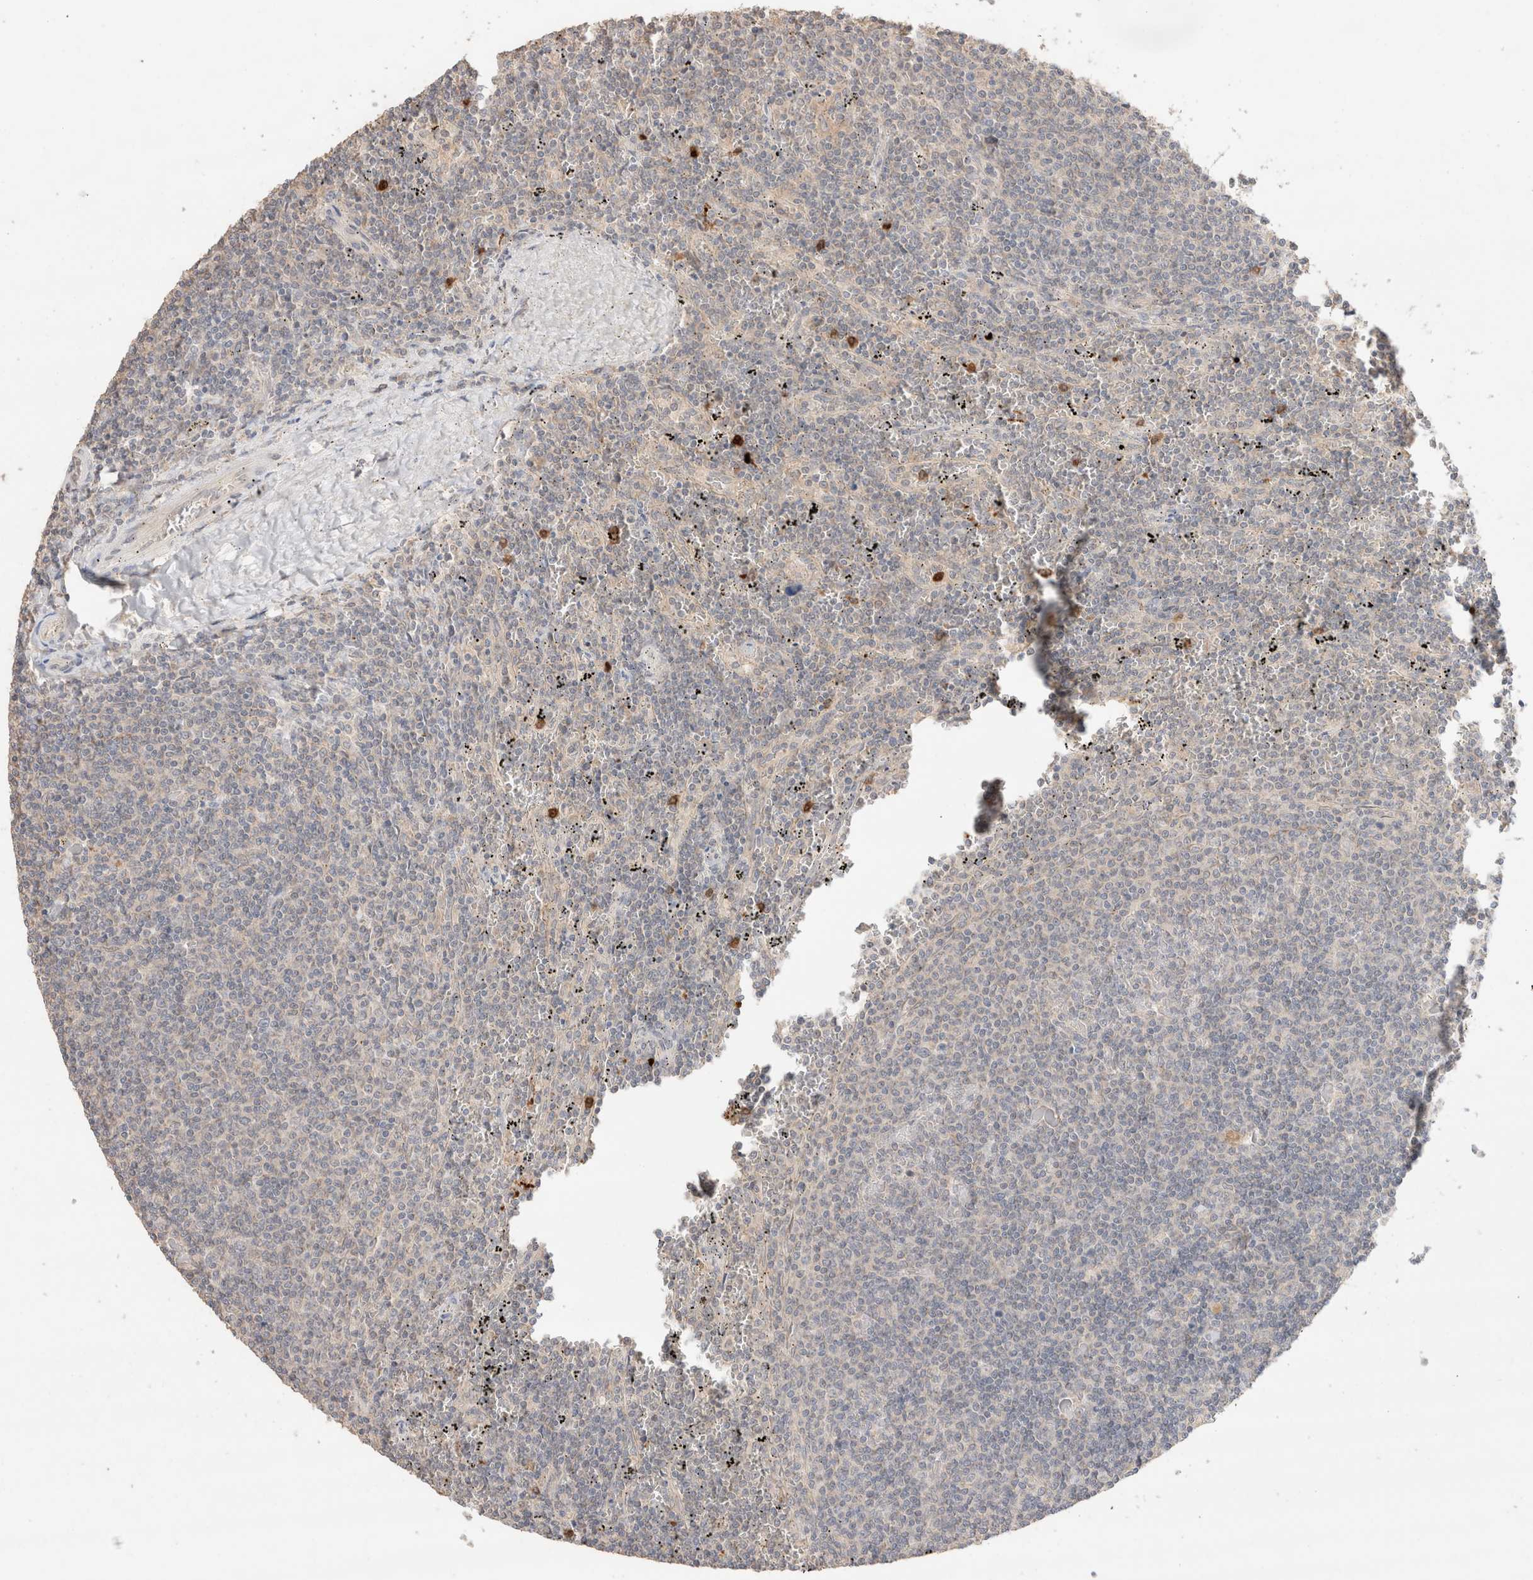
{"staining": {"intensity": "negative", "quantity": "none", "location": "none"}, "tissue": "lymphoma", "cell_type": "Tumor cells", "image_type": "cancer", "snomed": [{"axis": "morphology", "description": "Malignant lymphoma, non-Hodgkin's type, Low grade"}, {"axis": "topography", "description": "Spleen"}], "caption": "DAB immunohistochemical staining of human malignant lymphoma, non-Hodgkin's type (low-grade) displays no significant expression in tumor cells. (IHC, brightfield microscopy, high magnification).", "gene": "TRIM41", "patient": {"sex": "female", "age": 50}}